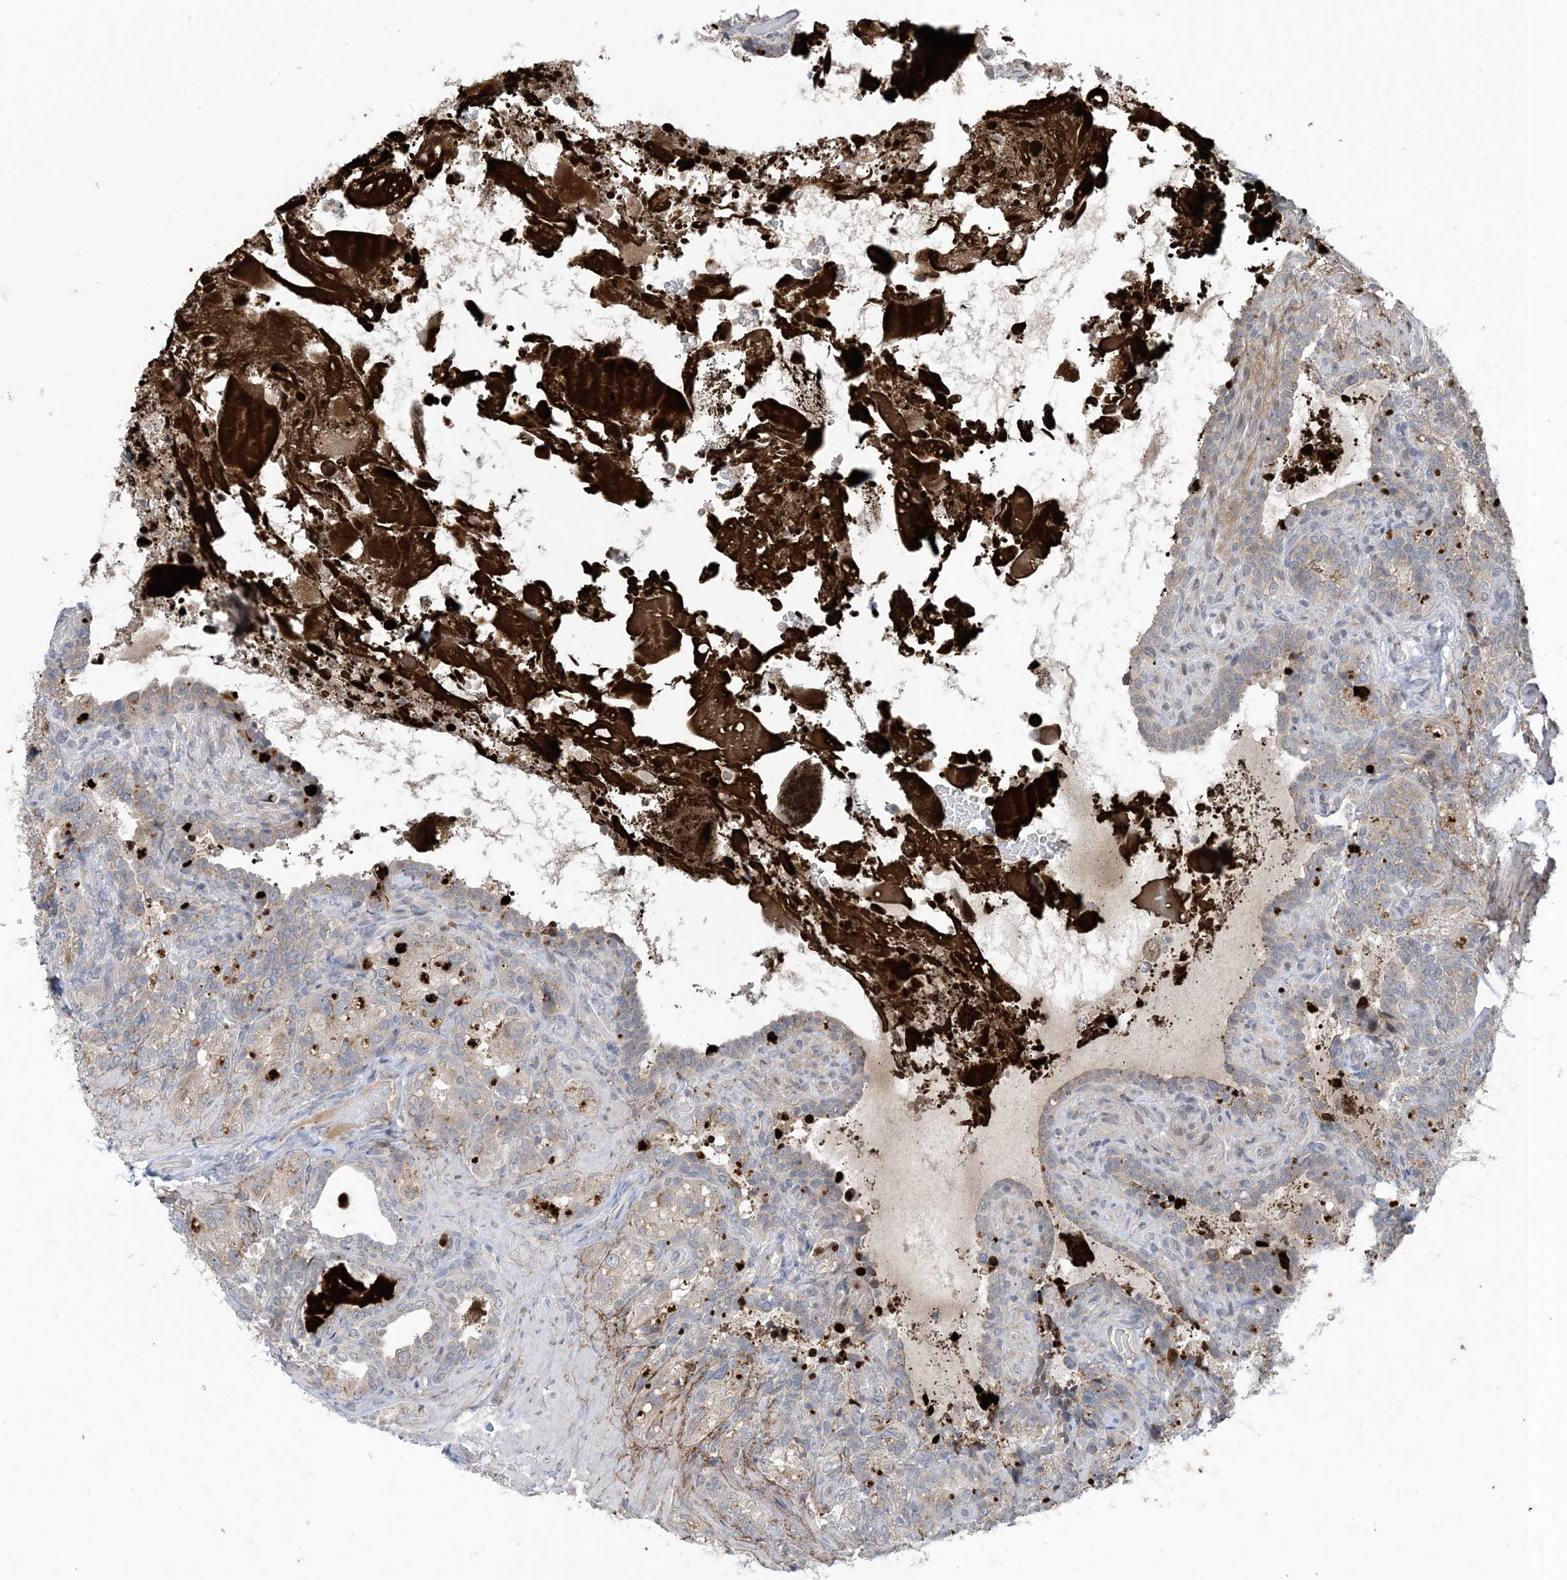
{"staining": {"intensity": "weak", "quantity": "25%-75%", "location": "cytoplasmic/membranous"}, "tissue": "seminal vesicle", "cell_type": "Glandular cells", "image_type": "normal", "snomed": [{"axis": "morphology", "description": "Normal tissue, NOS"}, {"axis": "topography", "description": "Seminal veicle"}, {"axis": "topography", "description": "Peripheral nerve tissue"}], "caption": "IHC of unremarkable human seminal vesicle reveals low levels of weak cytoplasmic/membranous staining in approximately 25%-75% of glandular cells.", "gene": "TINAG", "patient": {"sex": "male", "age": 67}}